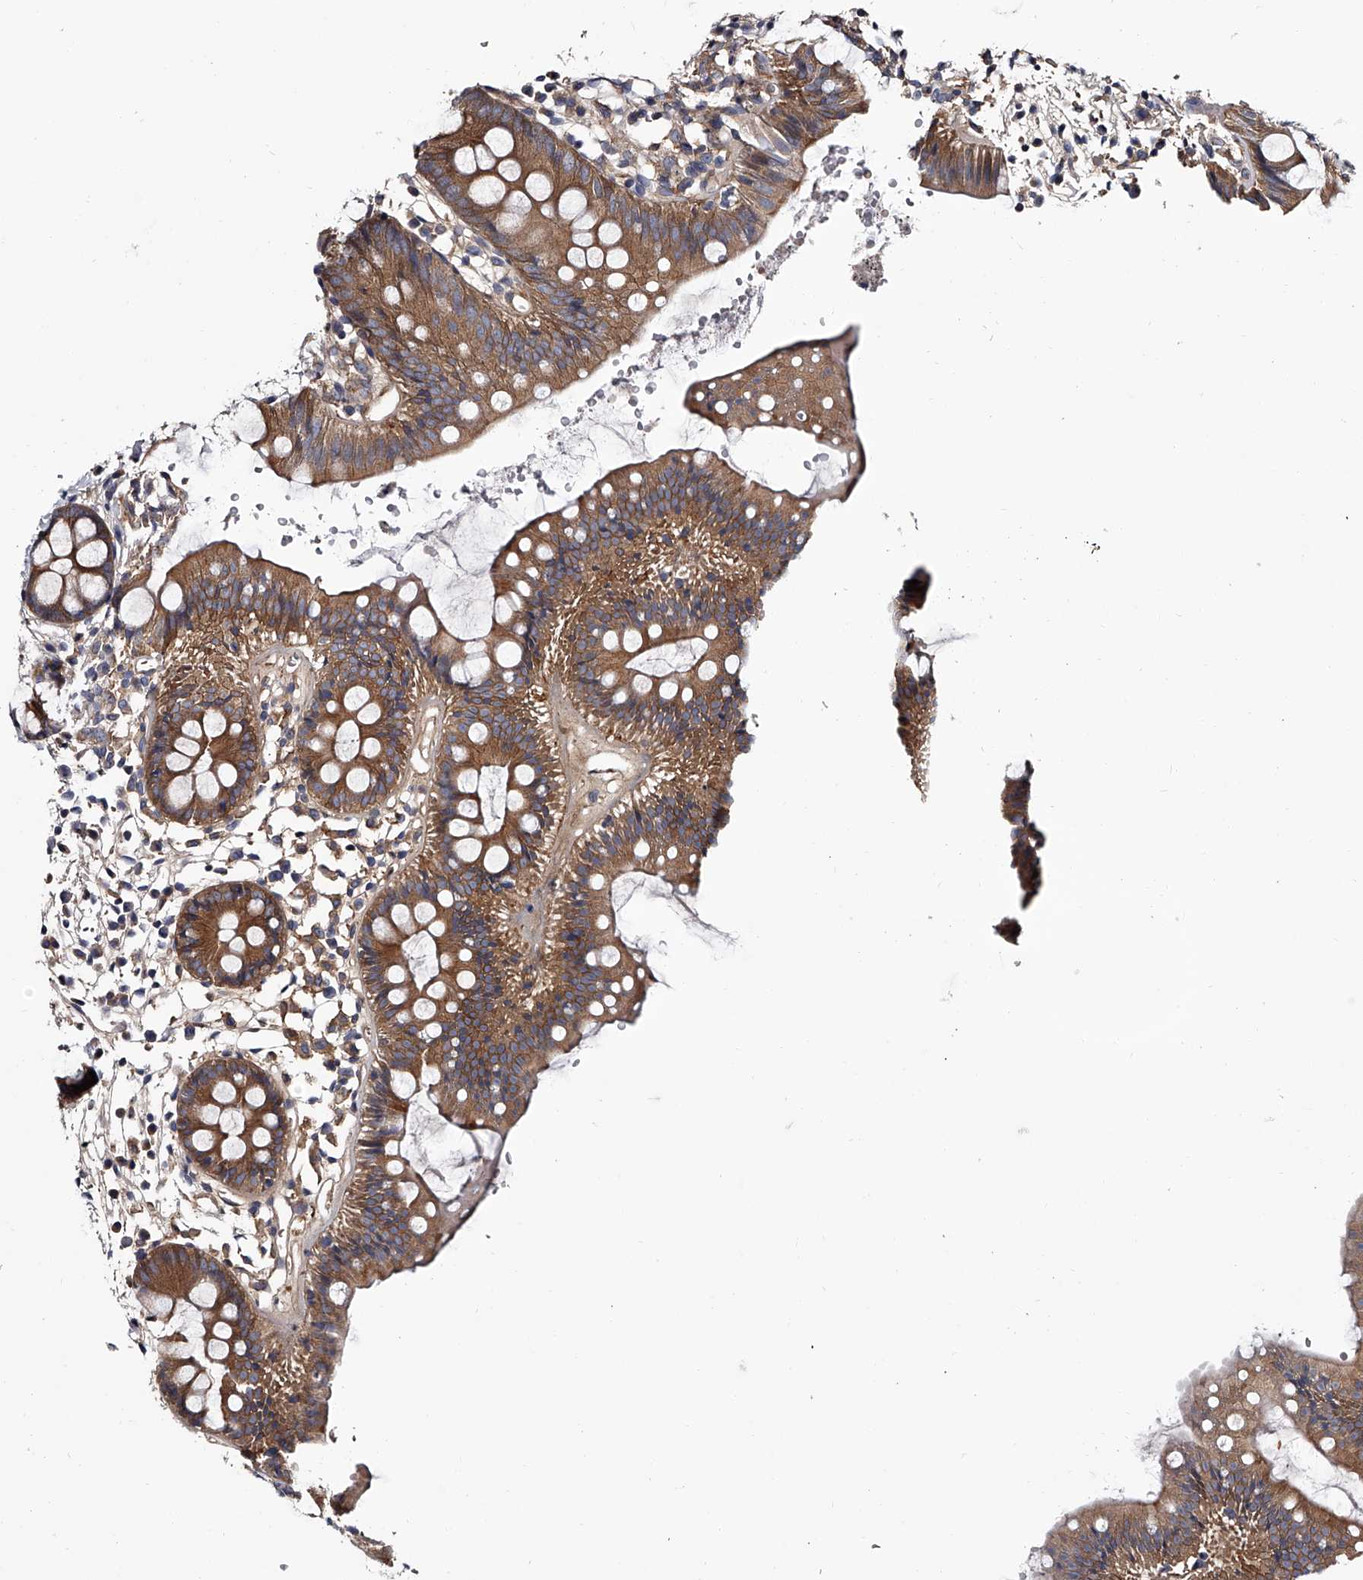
{"staining": {"intensity": "weak", "quantity": ">75%", "location": "cytoplasmic/membranous"}, "tissue": "colon", "cell_type": "Endothelial cells", "image_type": "normal", "snomed": [{"axis": "morphology", "description": "Normal tissue, NOS"}, {"axis": "topography", "description": "Colon"}], "caption": "Immunohistochemistry (IHC) micrograph of unremarkable colon: human colon stained using immunohistochemistry shows low levels of weak protein expression localized specifically in the cytoplasmic/membranous of endothelial cells, appearing as a cytoplasmic/membranous brown color.", "gene": "GAPVD1", "patient": {"sex": "male", "age": 56}}